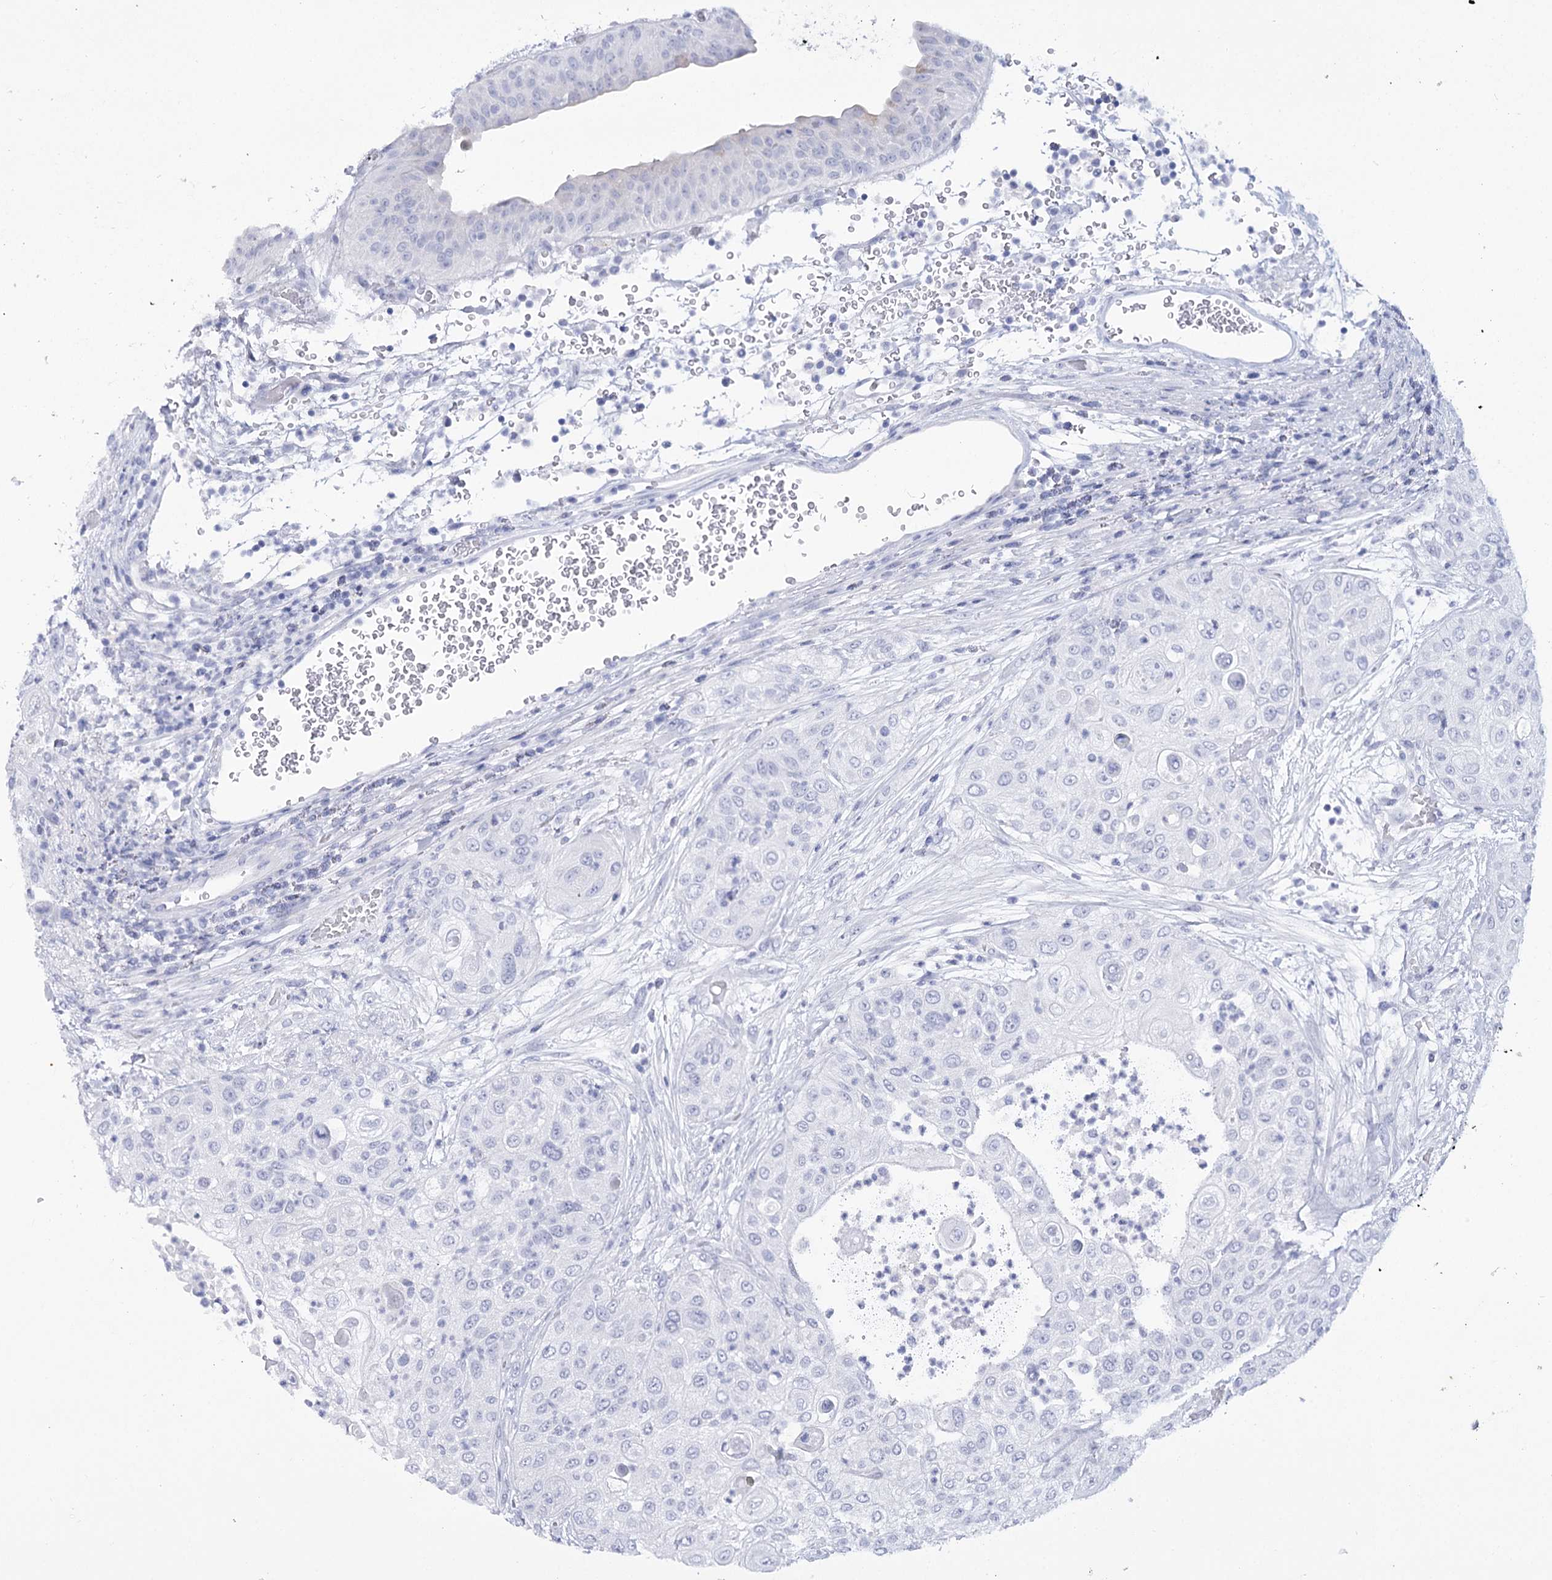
{"staining": {"intensity": "negative", "quantity": "none", "location": "none"}, "tissue": "urothelial cancer", "cell_type": "Tumor cells", "image_type": "cancer", "snomed": [{"axis": "morphology", "description": "Urothelial carcinoma, High grade"}, {"axis": "topography", "description": "Urinary bladder"}], "caption": "Protein analysis of urothelial cancer displays no significant staining in tumor cells.", "gene": "RNF186", "patient": {"sex": "female", "age": 79}}